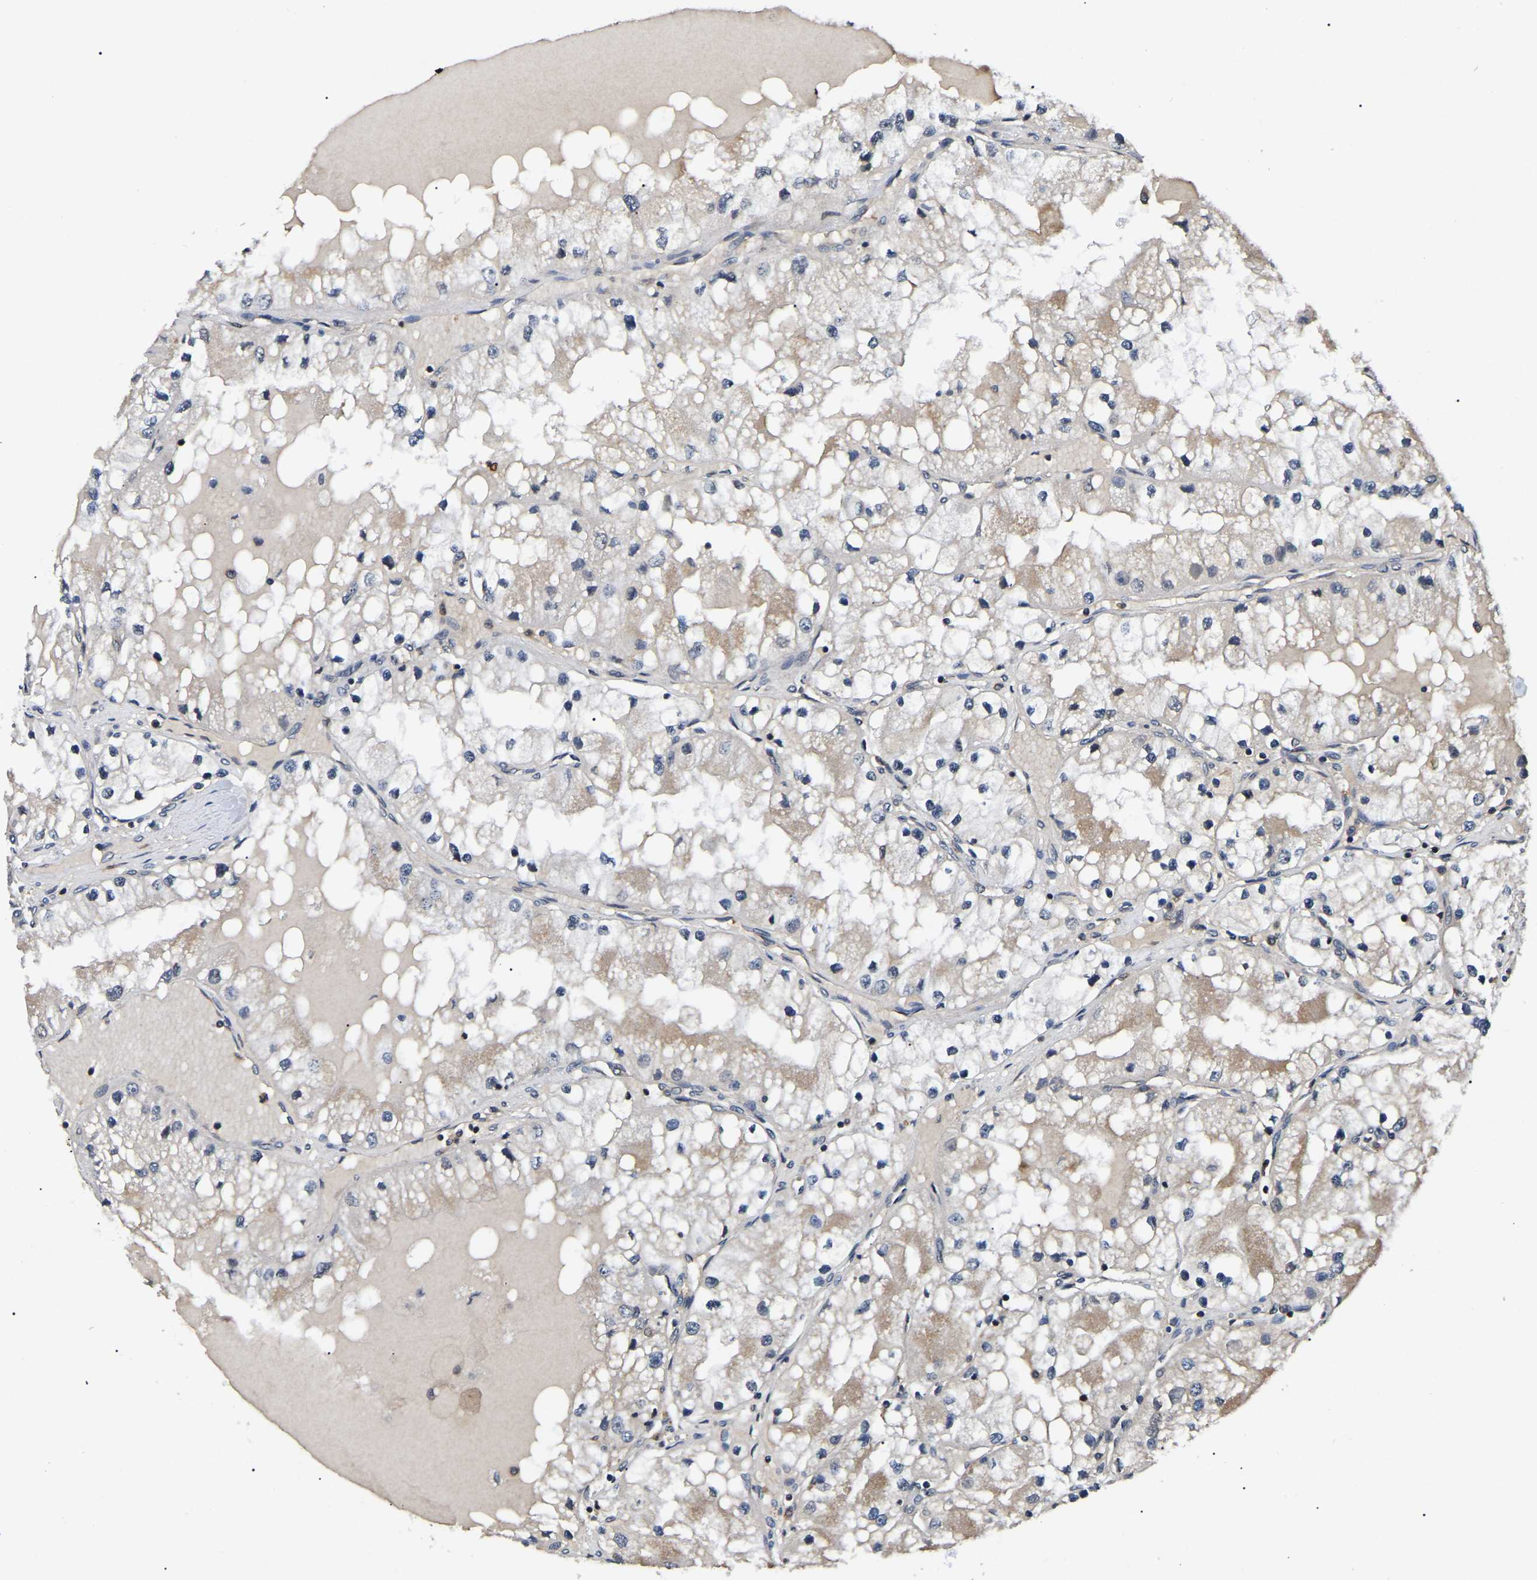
{"staining": {"intensity": "negative", "quantity": "none", "location": "none"}, "tissue": "renal cancer", "cell_type": "Tumor cells", "image_type": "cancer", "snomed": [{"axis": "morphology", "description": "Adenocarcinoma, NOS"}, {"axis": "topography", "description": "Kidney"}], "caption": "This is an immunohistochemistry (IHC) histopathology image of renal cancer. There is no staining in tumor cells.", "gene": "RBM28", "patient": {"sex": "male", "age": 68}}